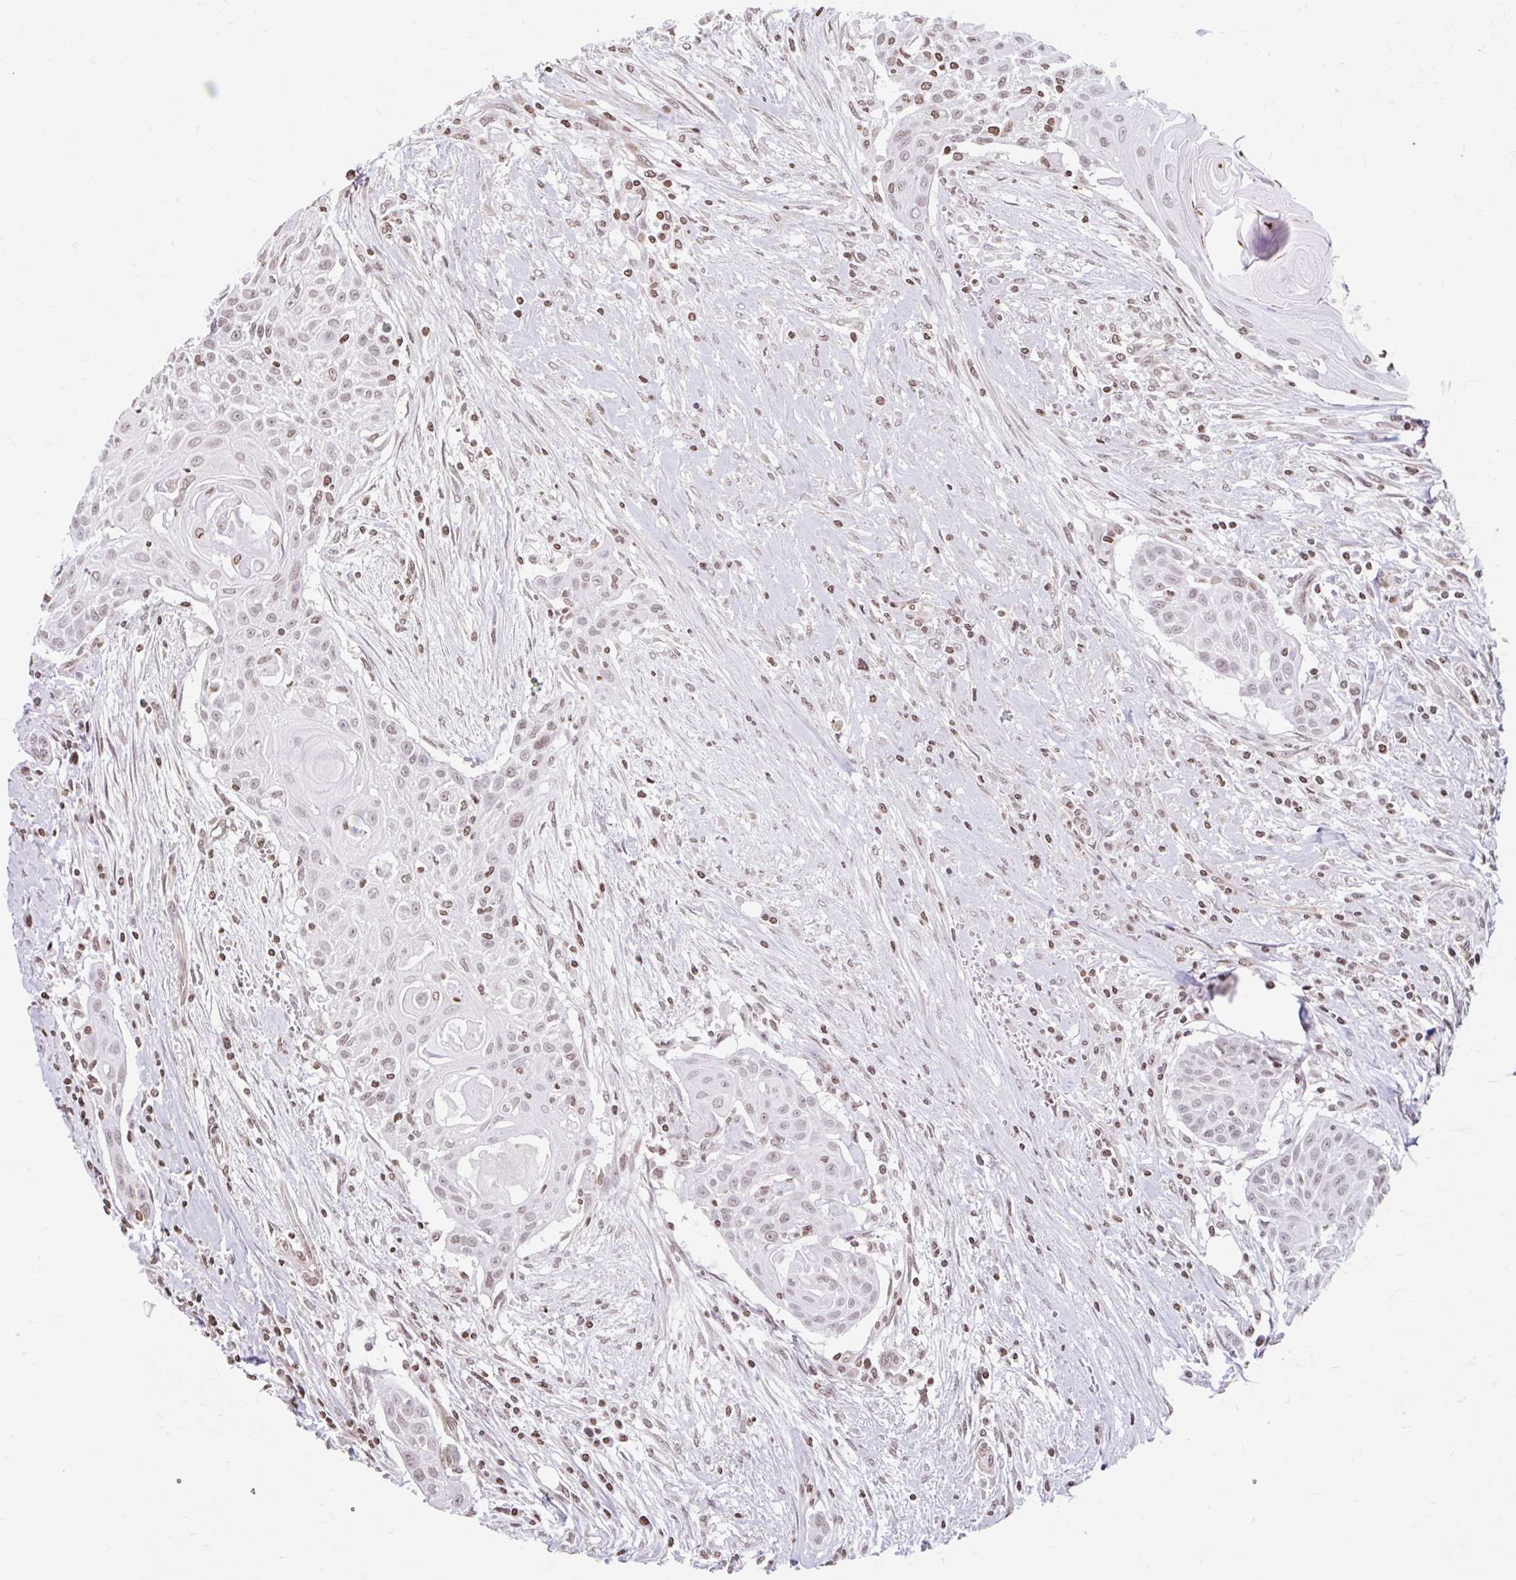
{"staining": {"intensity": "weak", "quantity": ">75%", "location": "nuclear"}, "tissue": "head and neck cancer", "cell_type": "Tumor cells", "image_type": "cancer", "snomed": [{"axis": "morphology", "description": "Squamous cell carcinoma, NOS"}, {"axis": "topography", "description": "Lymph node"}, {"axis": "topography", "description": "Salivary gland"}, {"axis": "topography", "description": "Head-Neck"}], "caption": "A high-resolution image shows immunohistochemistry (IHC) staining of head and neck cancer (squamous cell carcinoma), which reveals weak nuclear positivity in about >75% of tumor cells.", "gene": "ORC3", "patient": {"sex": "female", "age": 74}}